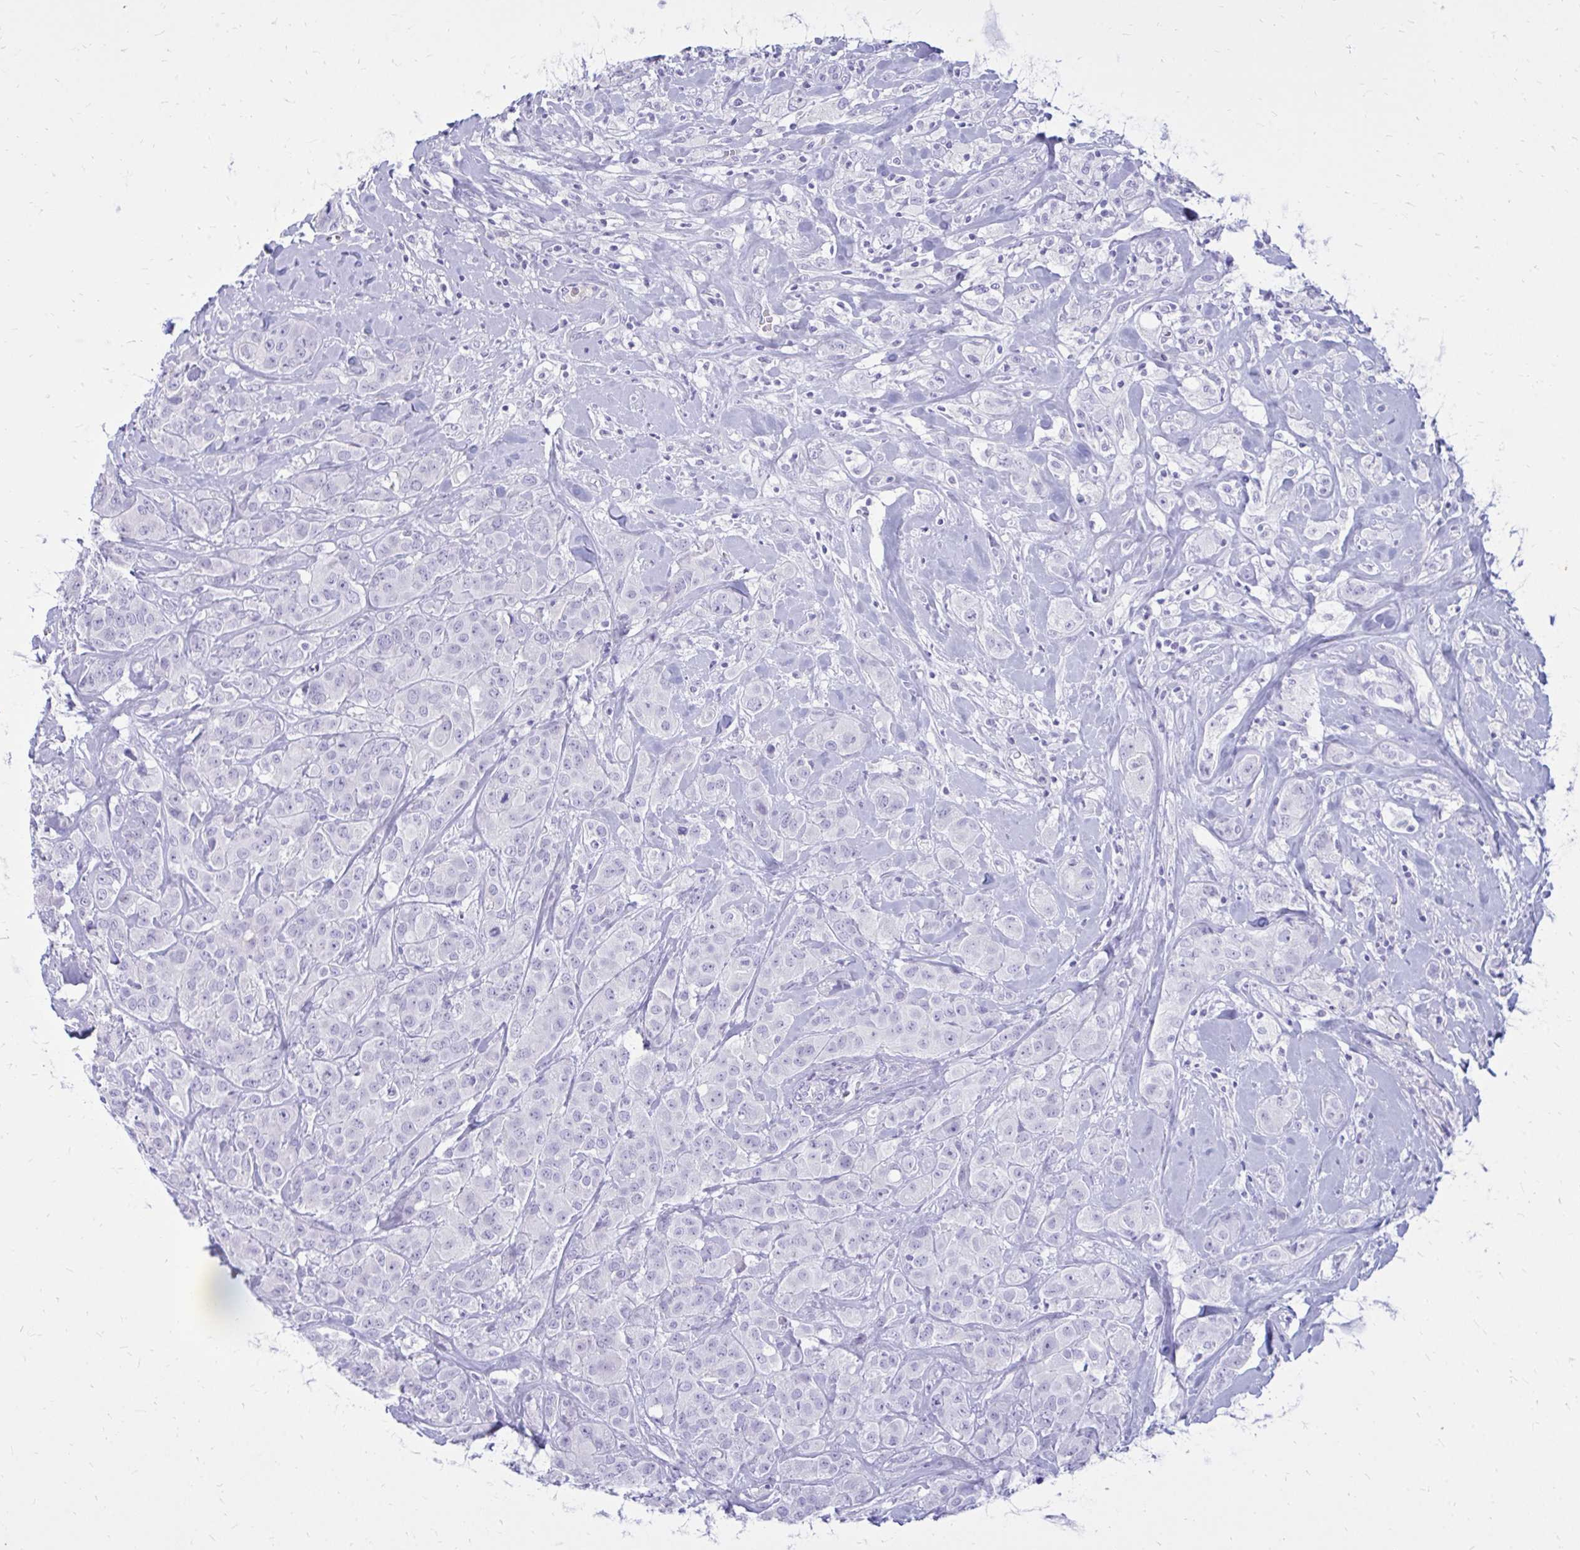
{"staining": {"intensity": "negative", "quantity": "none", "location": "none"}, "tissue": "breast cancer", "cell_type": "Tumor cells", "image_type": "cancer", "snomed": [{"axis": "morphology", "description": "Normal tissue, NOS"}, {"axis": "morphology", "description": "Duct carcinoma"}, {"axis": "topography", "description": "Breast"}], "caption": "The image demonstrates no staining of tumor cells in infiltrating ductal carcinoma (breast).", "gene": "NANOGNB", "patient": {"sex": "female", "age": 43}}